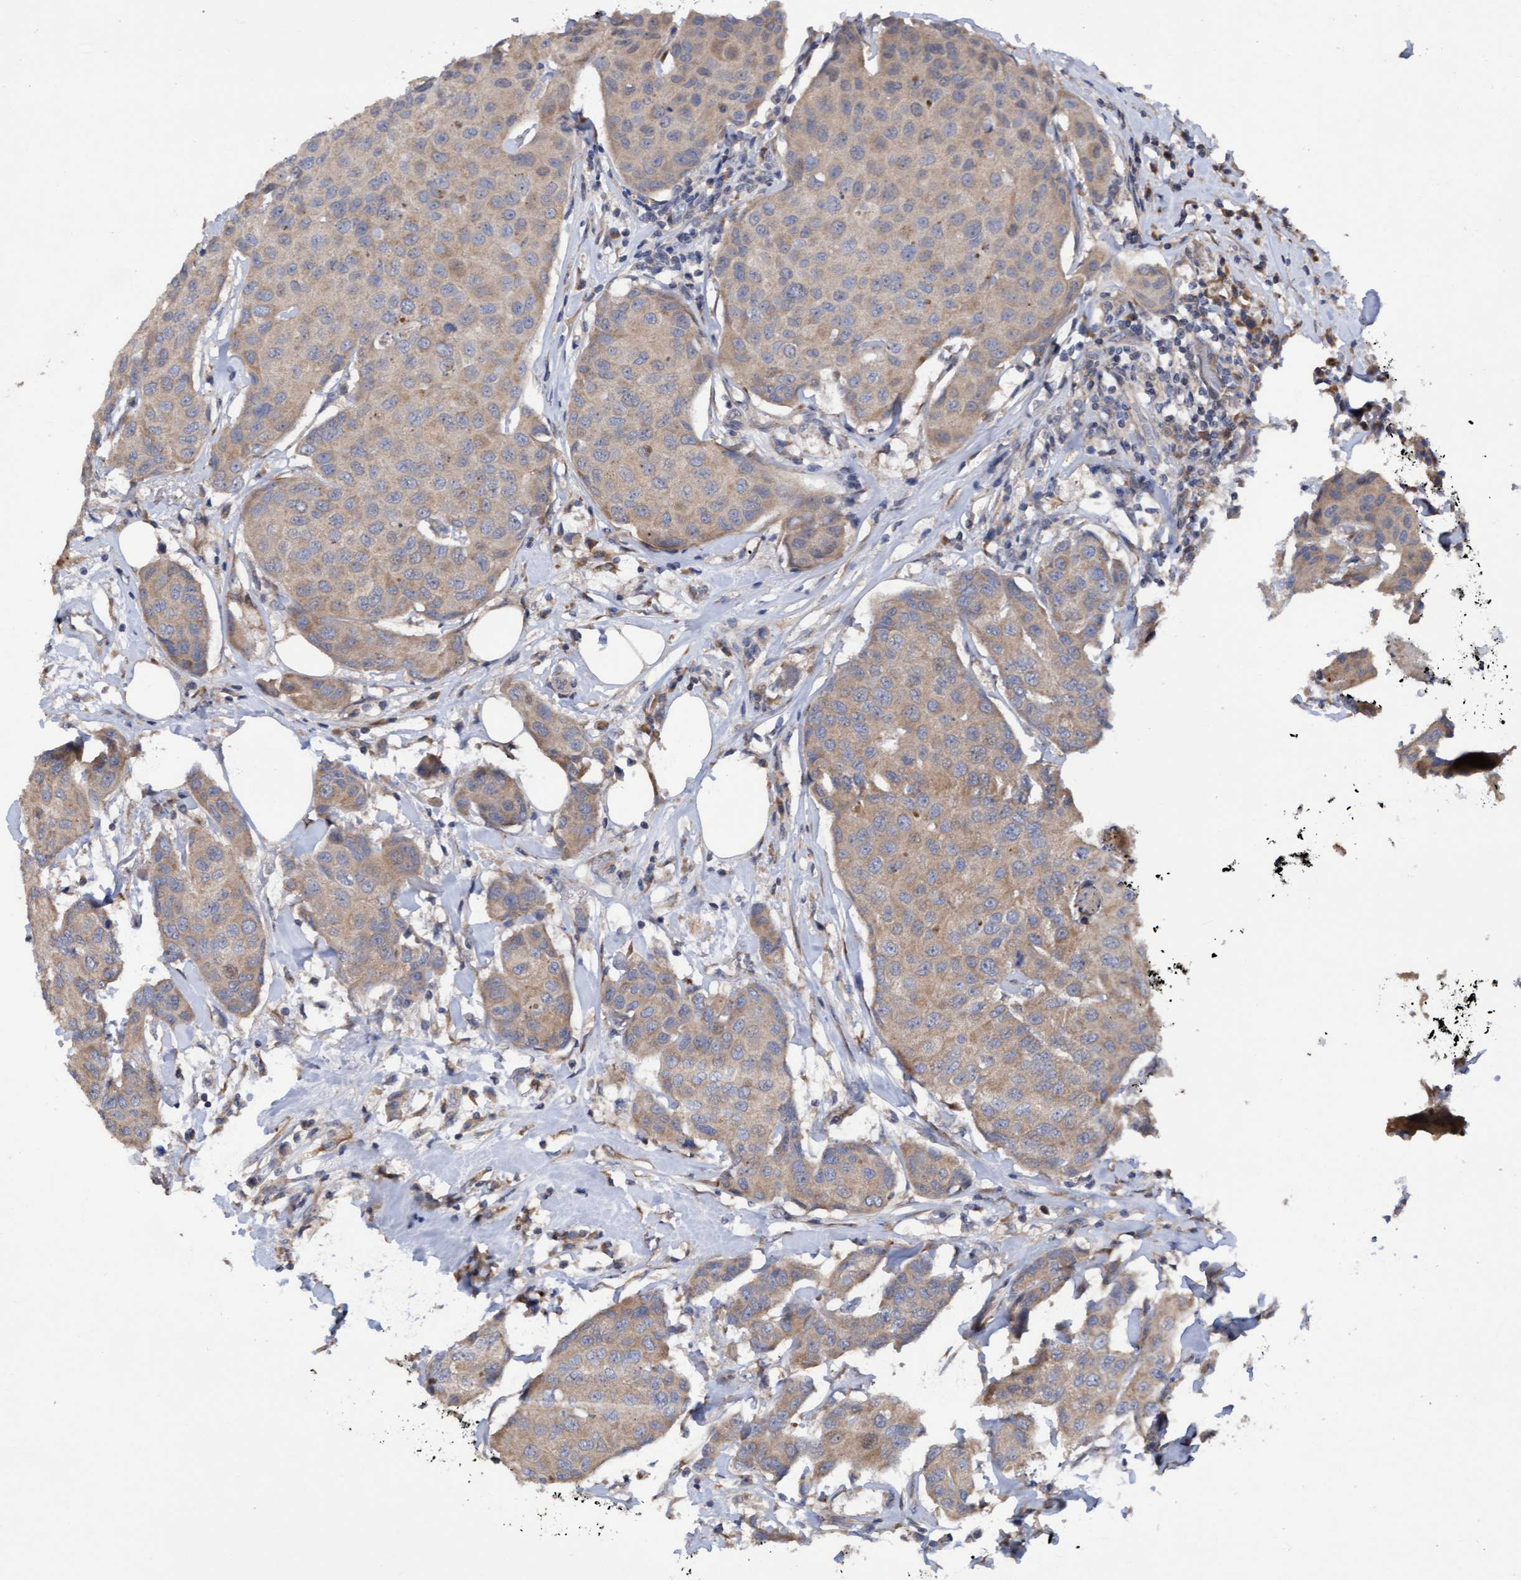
{"staining": {"intensity": "weak", "quantity": ">75%", "location": "cytoplasmic/membranous"}, "tissue": "breast cancer", "cell_type": "Tumor cells", "image_type": "cancer", "snomed": [{"axis": "morphology", "description": "Duct carcinoma"}, {"axis": "topography", "description": "Breast"}], "caption": "Human breast cancer stained for a protein (brown) displays weak cytoplasmic/membranous positive positivity in about >75% of tumor cells.", "gene": "ELP5", "patient": {"sex": "female", "age": 80}}